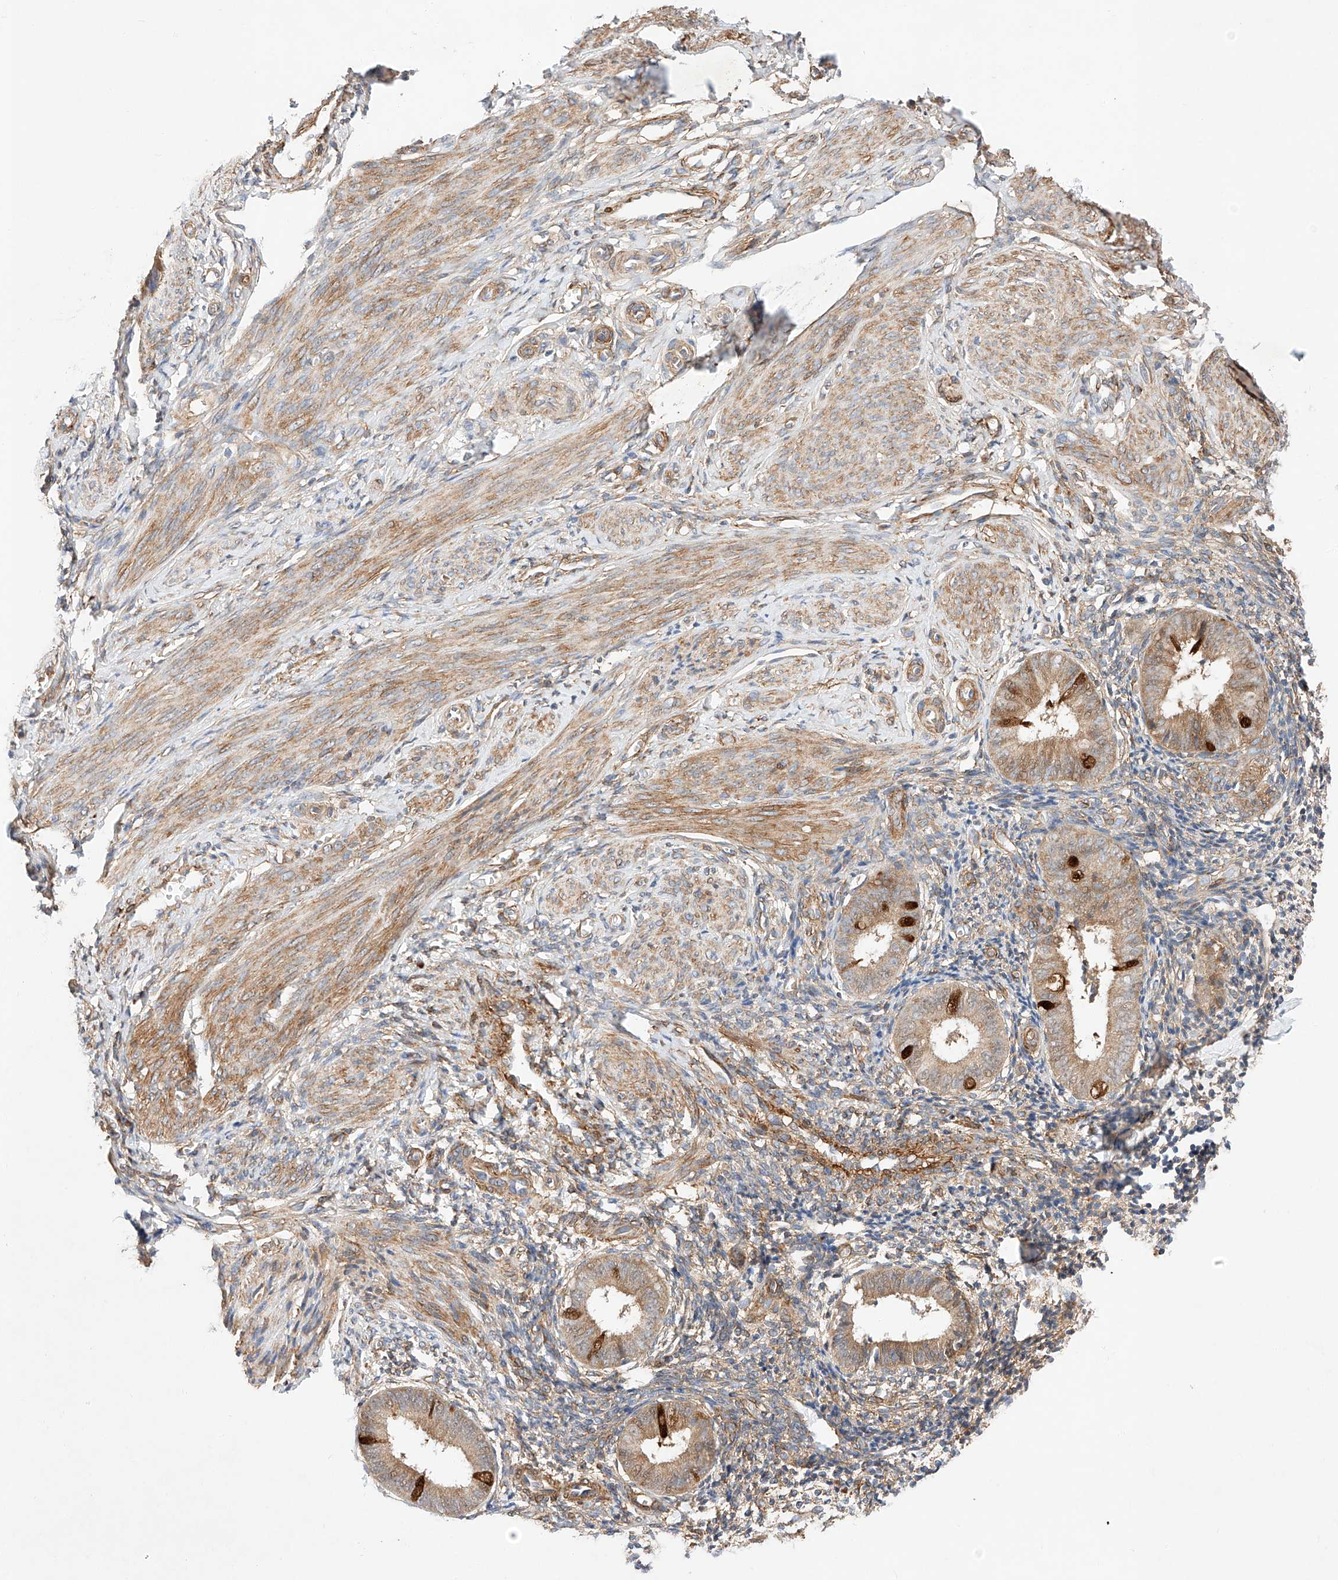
{"staining": {"intensity": "moderate", "quantity": "<25%", "location": "cytoplasmic/membranous"}, "tissue": "endometrium", "cell_type": "Cells in endometrial stroma", "image_type": "normal", "snomed": [{"axis": "morphology", "description": "Normal tissue, NOS"}, {"axis": "topography", "description": "Uterus"}, {"axis": "topography", "description": "Endometrium"}], "caption": "Approximately <25% of cells in endometrial stroma in normal endometrium demonstrate moderate cytoplasmic/membranous protein positivity as visualized by brown immunohistochemical staining.", "gene": "RAB23", "patient": {"sex": "female", "age": 48}}